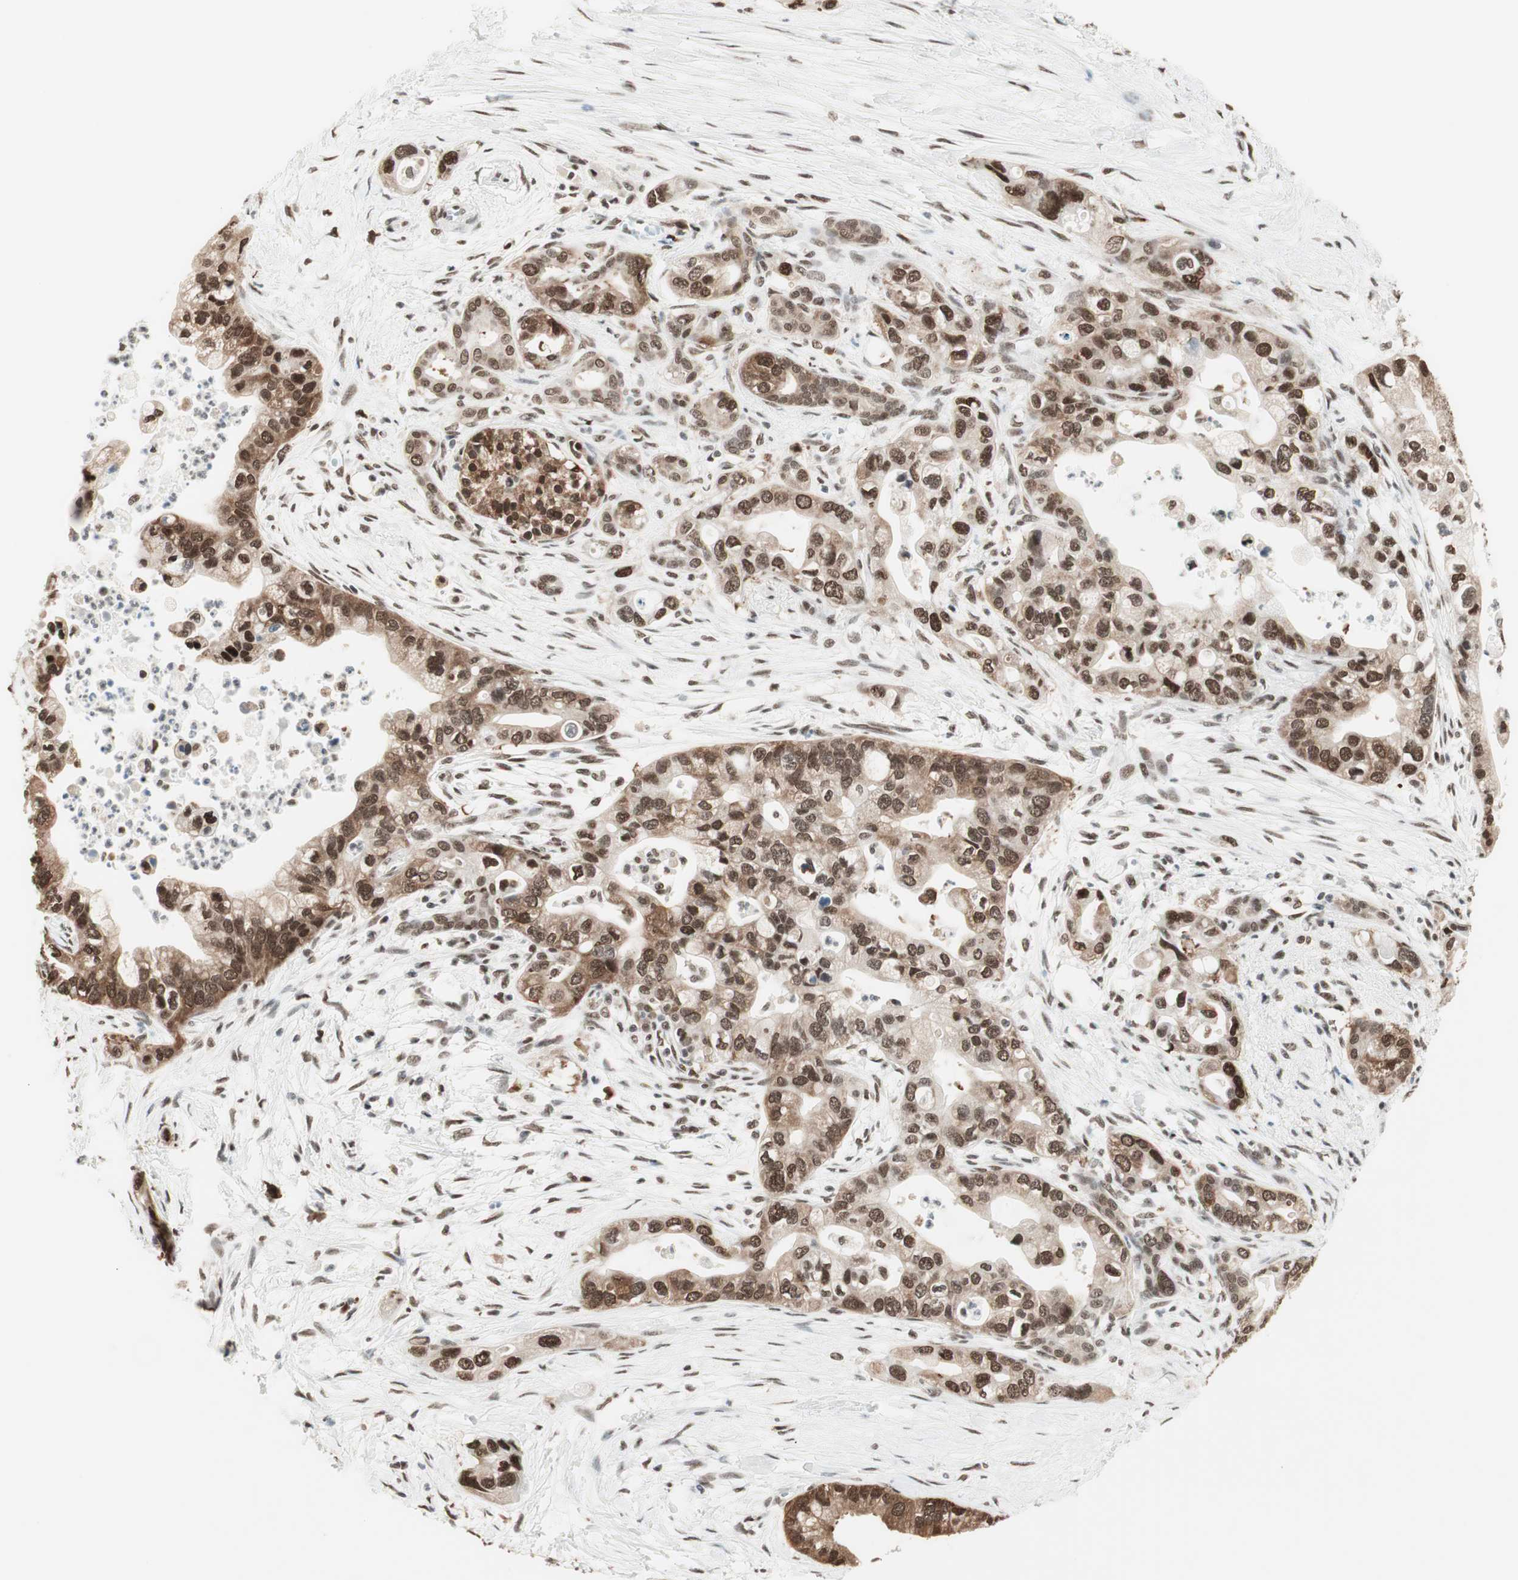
{"staining": {"intensity": "moderate", "quantity": ">75%", "location": "cytoplasmic/membranous,nuclear"}, "tissue": "pancreatic cancer", "cell_type": "Tumor cells", "image_type": "cancer", "snomed": [{"axis": "morphology", "description": "Adenocarcinoma, NOS"}, {"axis": "topography", "description": "Pancreas"}], "caption": "IHC of pancreatic cancer exhibits medium levels of moderate cytoplasmic/membranous and nuclear expression in approximately >75% of tumor cells. The staining was performed using DAB (3,3'-diaminobenzidine) to visualize the protein expression in brown, while the nuclei were stained in blue with hematoxylin (Magnification: 20x).", "gene": "SMARCE1", "patient": {"sex": "male", "age": 70}}